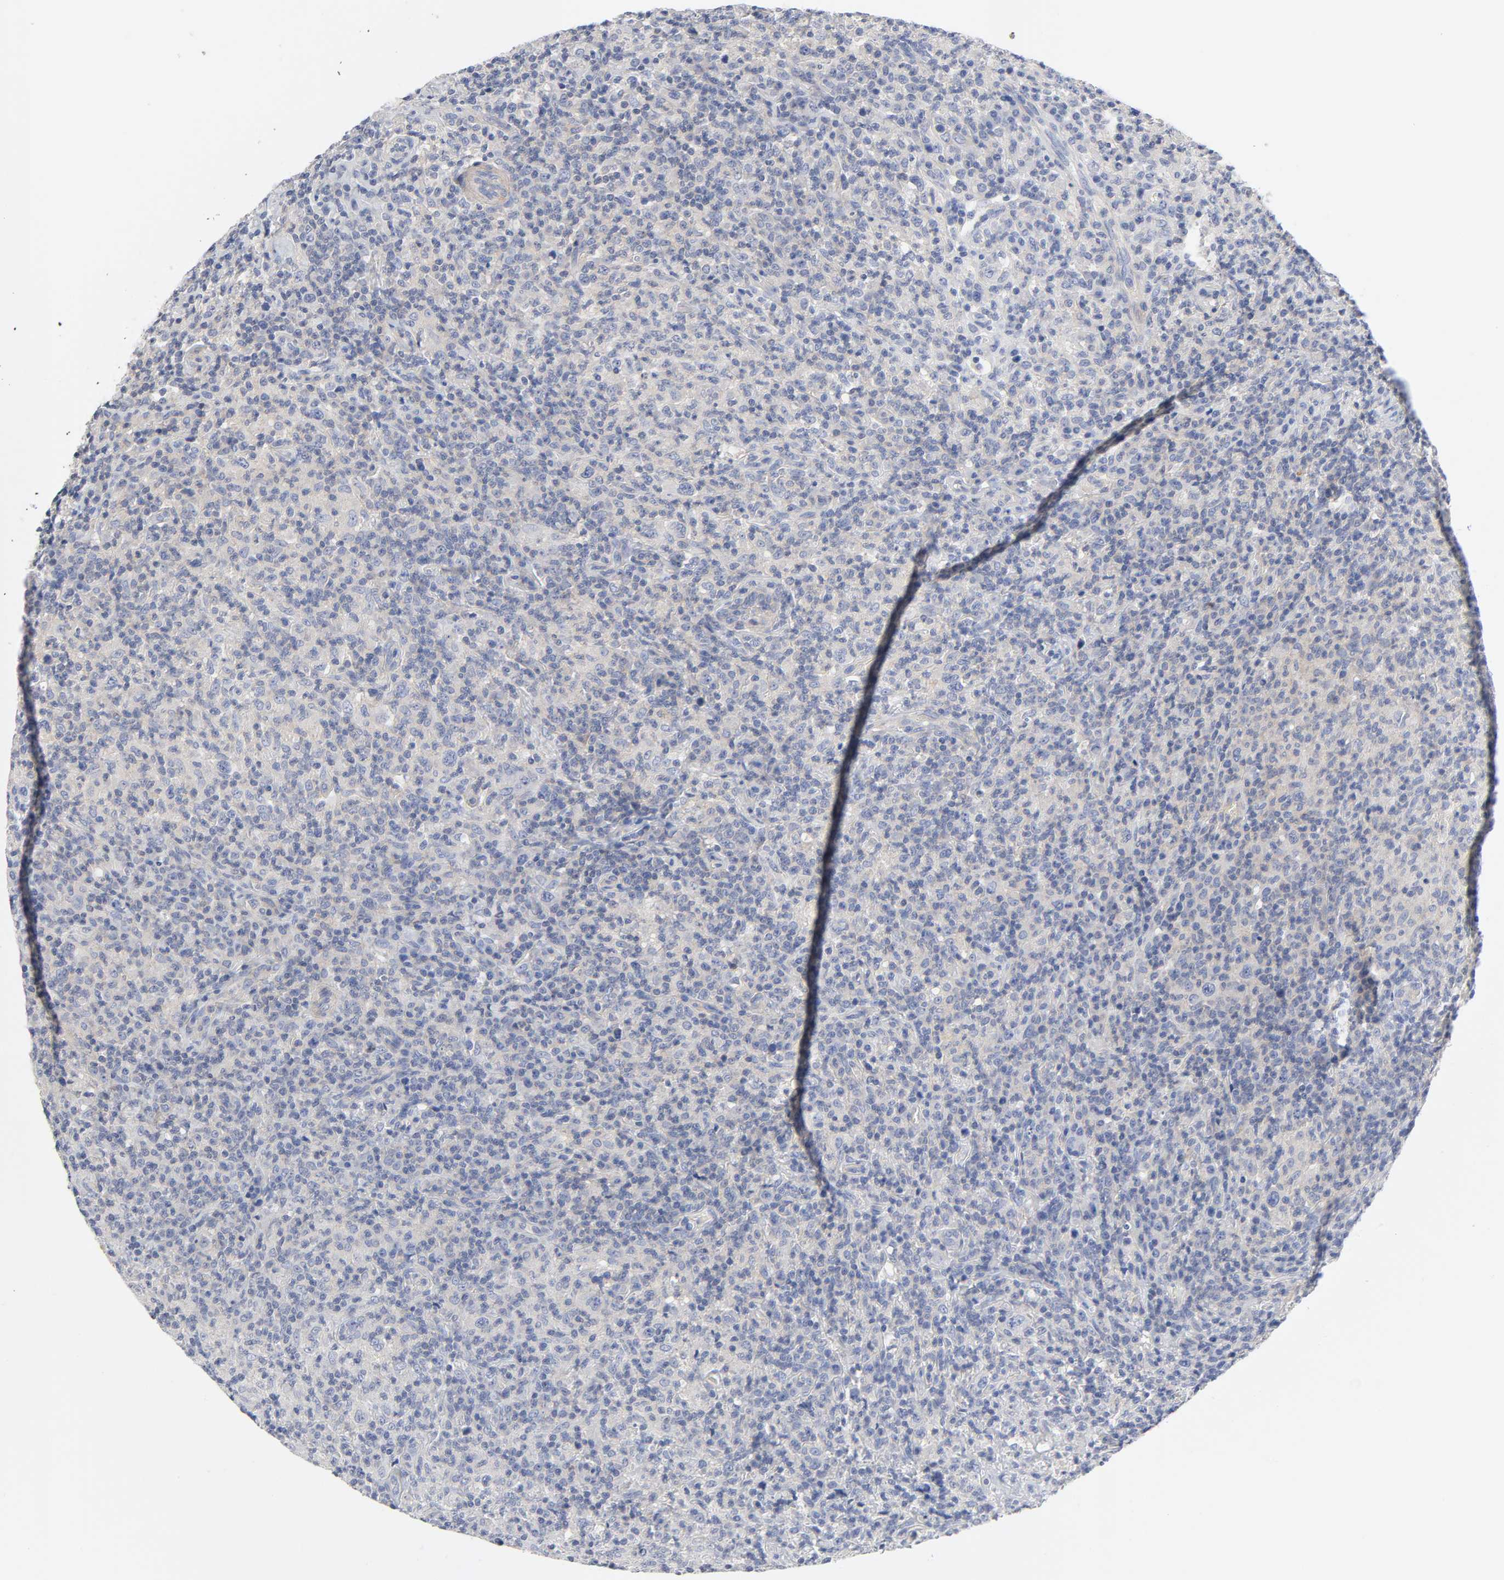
{"staining": {"intensity": "negative", "quantity": "none", "location": "none"}, "tissue": "lymphoma", "cell_type": "Tumor cells", "image_type": "cancer", "snomed": [{"axis": "morphology", "description": "Hodgkin's disease, NOS"}, {"axis": "topography", "description": "Lymph node"}], "caption": "Tumor cells show no significant expression in lymphoma.", "gene": "ROCK1", "patient": {"sex": "male", "age": 65}}